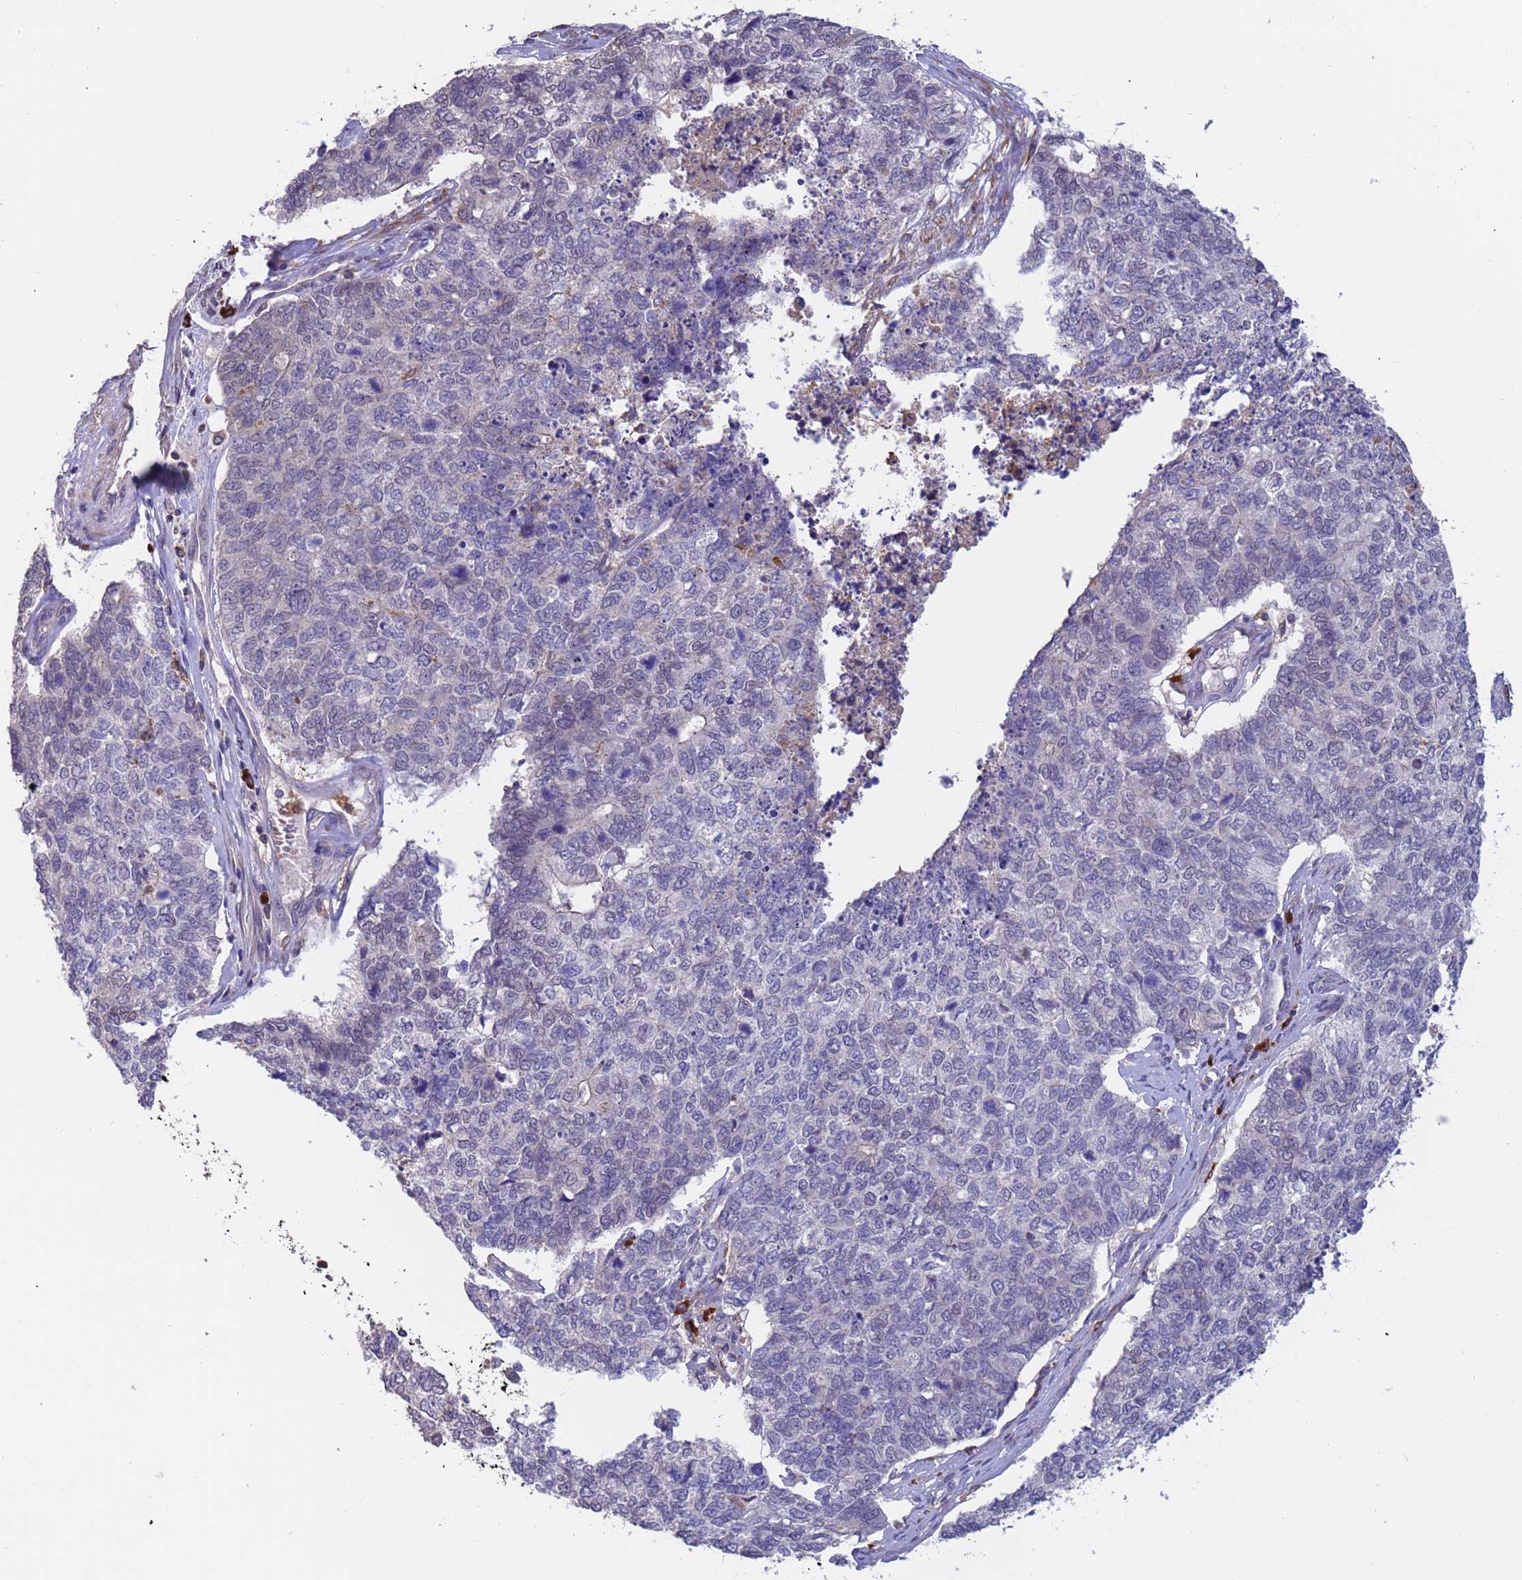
{"staining": {"intensity": "negative", "quantity": "none", "location": "none"}, "tissue": "cervical cancer", "cell_type": "Tumor cells", "image_type": "cancer", "snomed": [{"axis": "morphology", "description": "Squamous cell carcinoma, NOS"}, {"axis": "topography", "description": "Cervix"}], "caption": "The photomicrograph displays no significant positivity in tumor cells of cervical squamous cell carcinoma.", "gene": "AMPD3", "patient": {"sex": "female", "age": 63}}